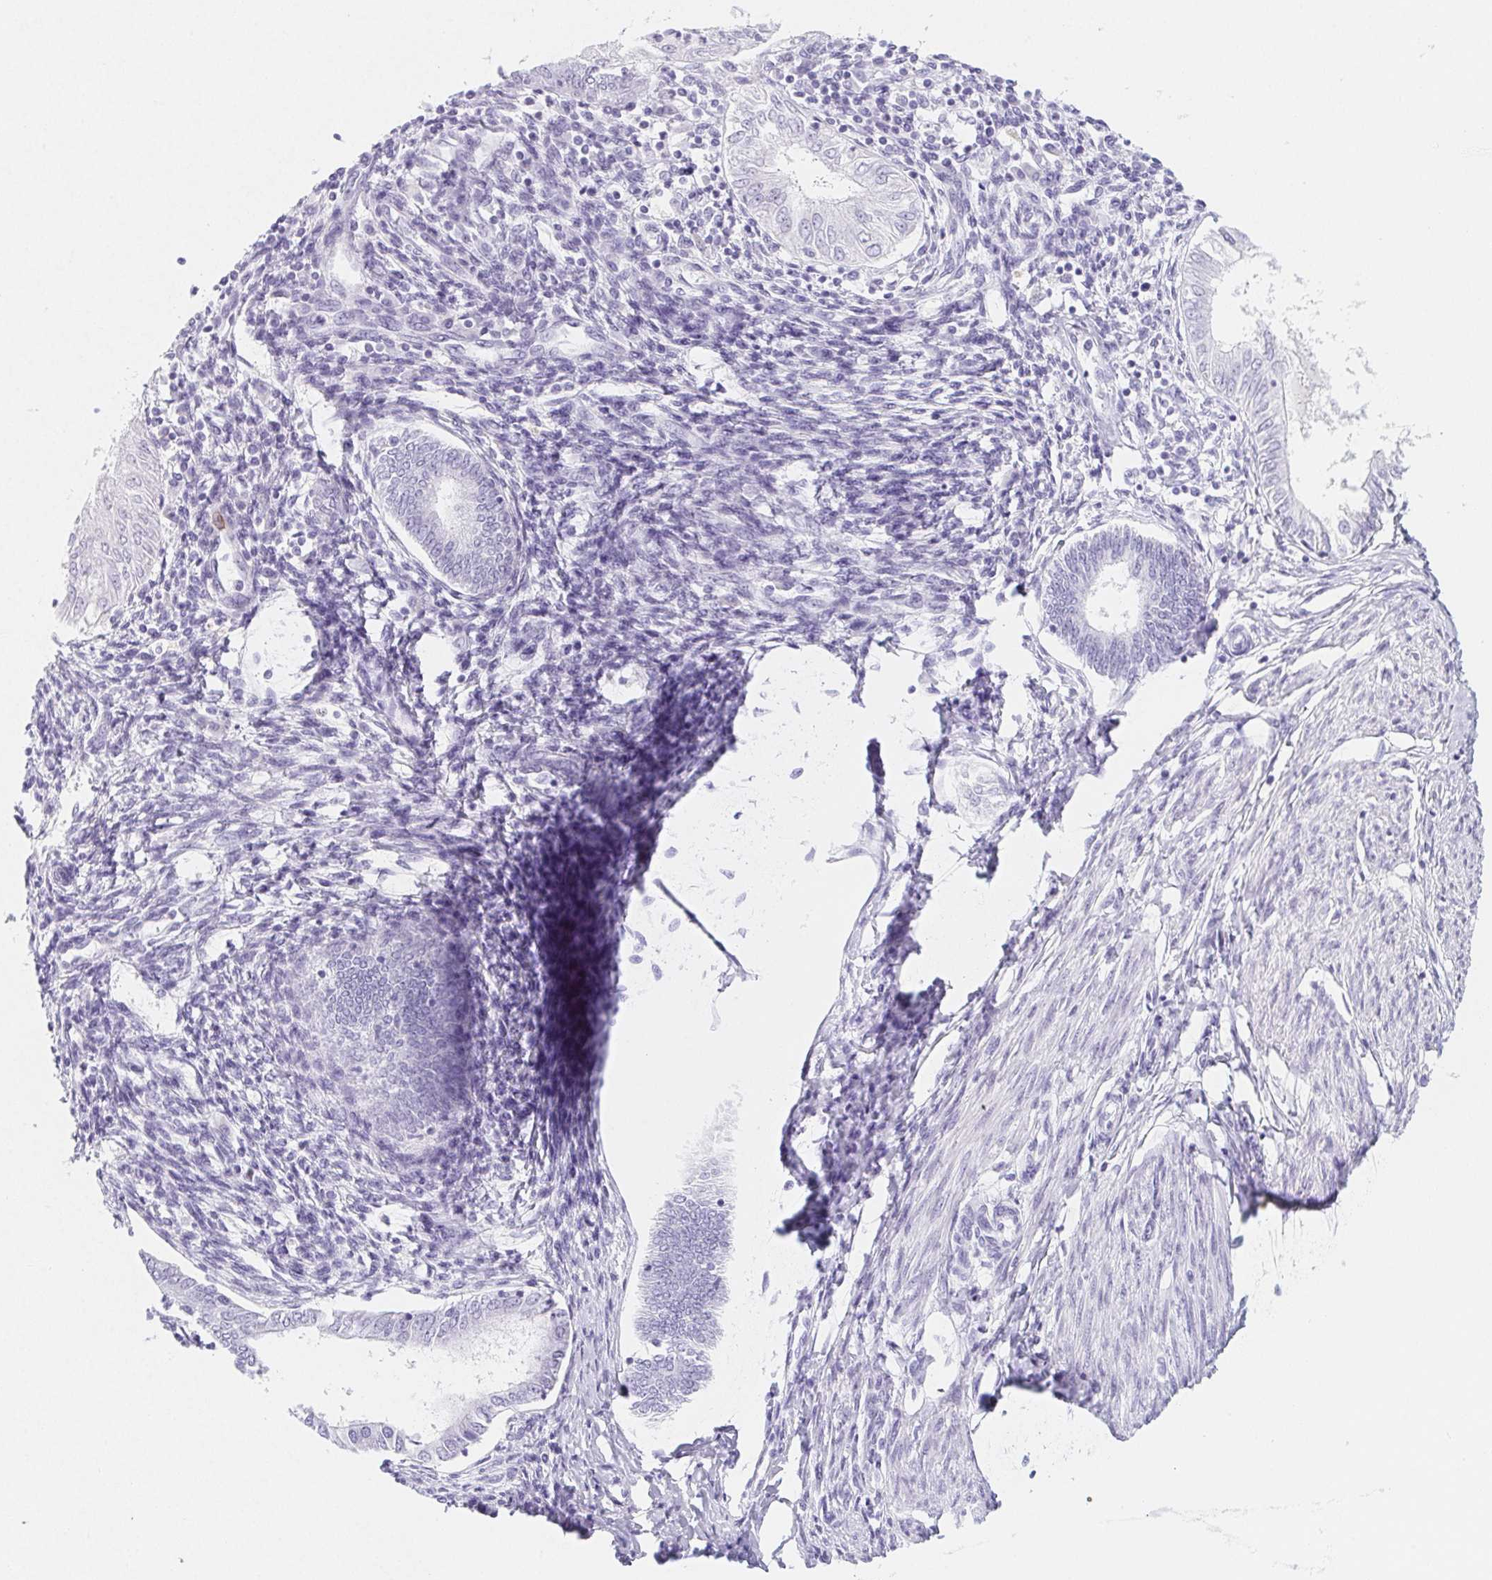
{"staining": {"intensity": "negative", "quantity": "none", "location": "none"}, "tissue": "endometrial cancer", "cell_type": "Tumor cells", "image_type": "cancer", "snomed": [{"axis": "morphology", "description": "Adenocarcinoma, NOS"}, {"axis": "topography", "description": "Endometrium"}], "caption": "An image of adenocarcinoma (endometrial) stained for a protein demonstrates no brown staining in tumor cells. (DAB immunohistochemistry, high magnification).", "gene": "ITIH2", "patient": {"sex": "female", "age": 68}}